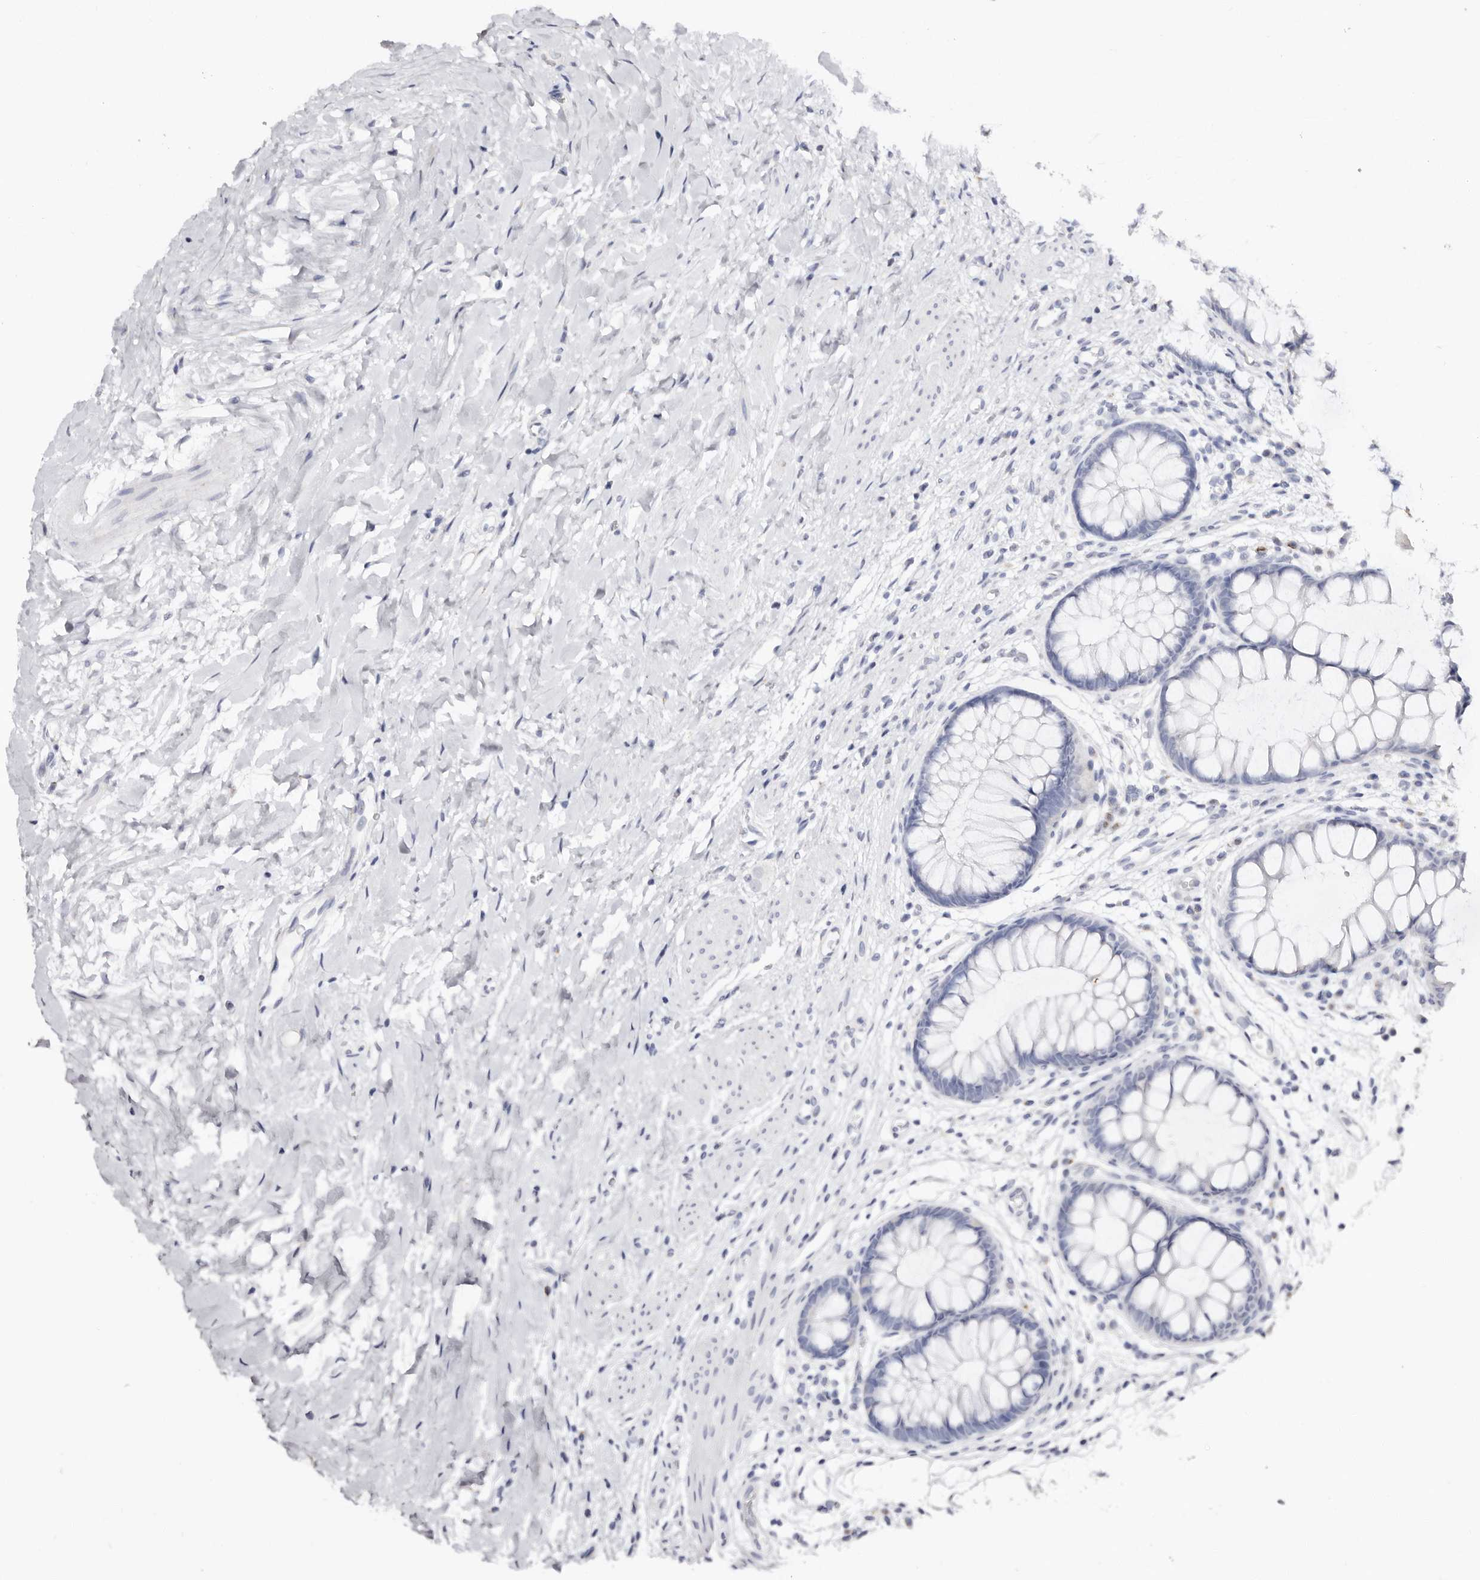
{"staining": {"intensity": "negative", "quantity": "none", "location": "none"}, "tissue": "colon", "cell_type": "Endothelial cells", "image_type": "normal", "snomed": [{"axis": "morphology", "description": "Normal tissue, NOS"}, {"axis": "topography", "description": "Colon"}], "caption": "Micrograph shows no protein staining in endothelial cells of normal colon.", "gene": "LGALS7B", "patient": {"sex": "female", "age": 62}}